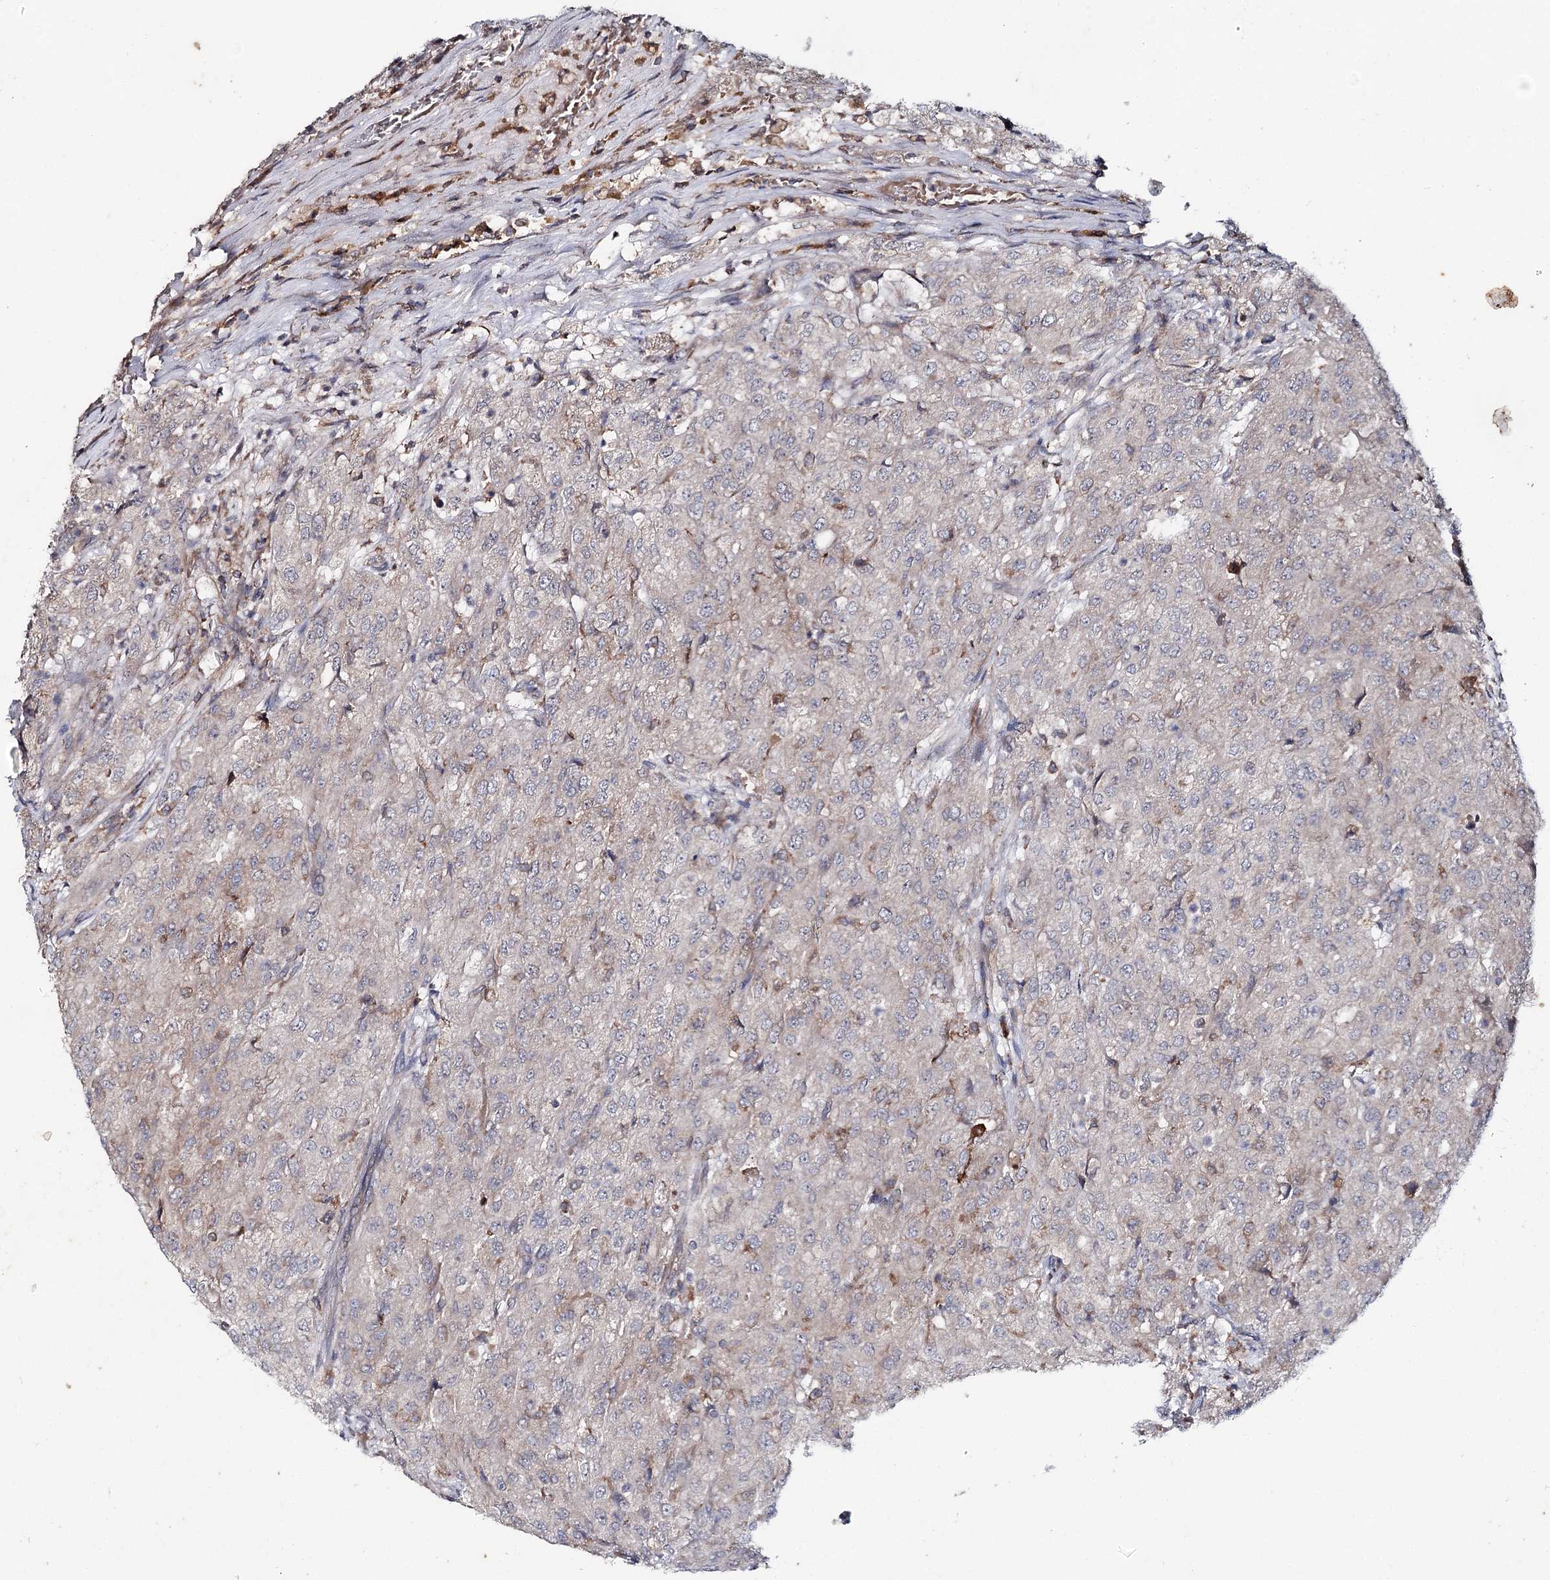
{"staining": {"intensity": "negative", "quantity": "none", "location": "none"}, "tissue": "renal cancer", "cell_type": "Tumor cells", "image_type": "cancer", "snomed": [{"axis": "morphology", "description": "Adenocarcinoma, NOS"}, {"axis": "topography", "description": "Kidney"}], "caption": "Renal adenocarcinoma was stained to show a protein in brown. There is no significant expression in tumor cells. Brightfield microscopy of immunohistochemistry (IHC) stained with DAB (brown) and hematoxylin (blue), captured at high magnification.", "gene": "MINDY3", "patient": {"sex": "female", "age": 54}}